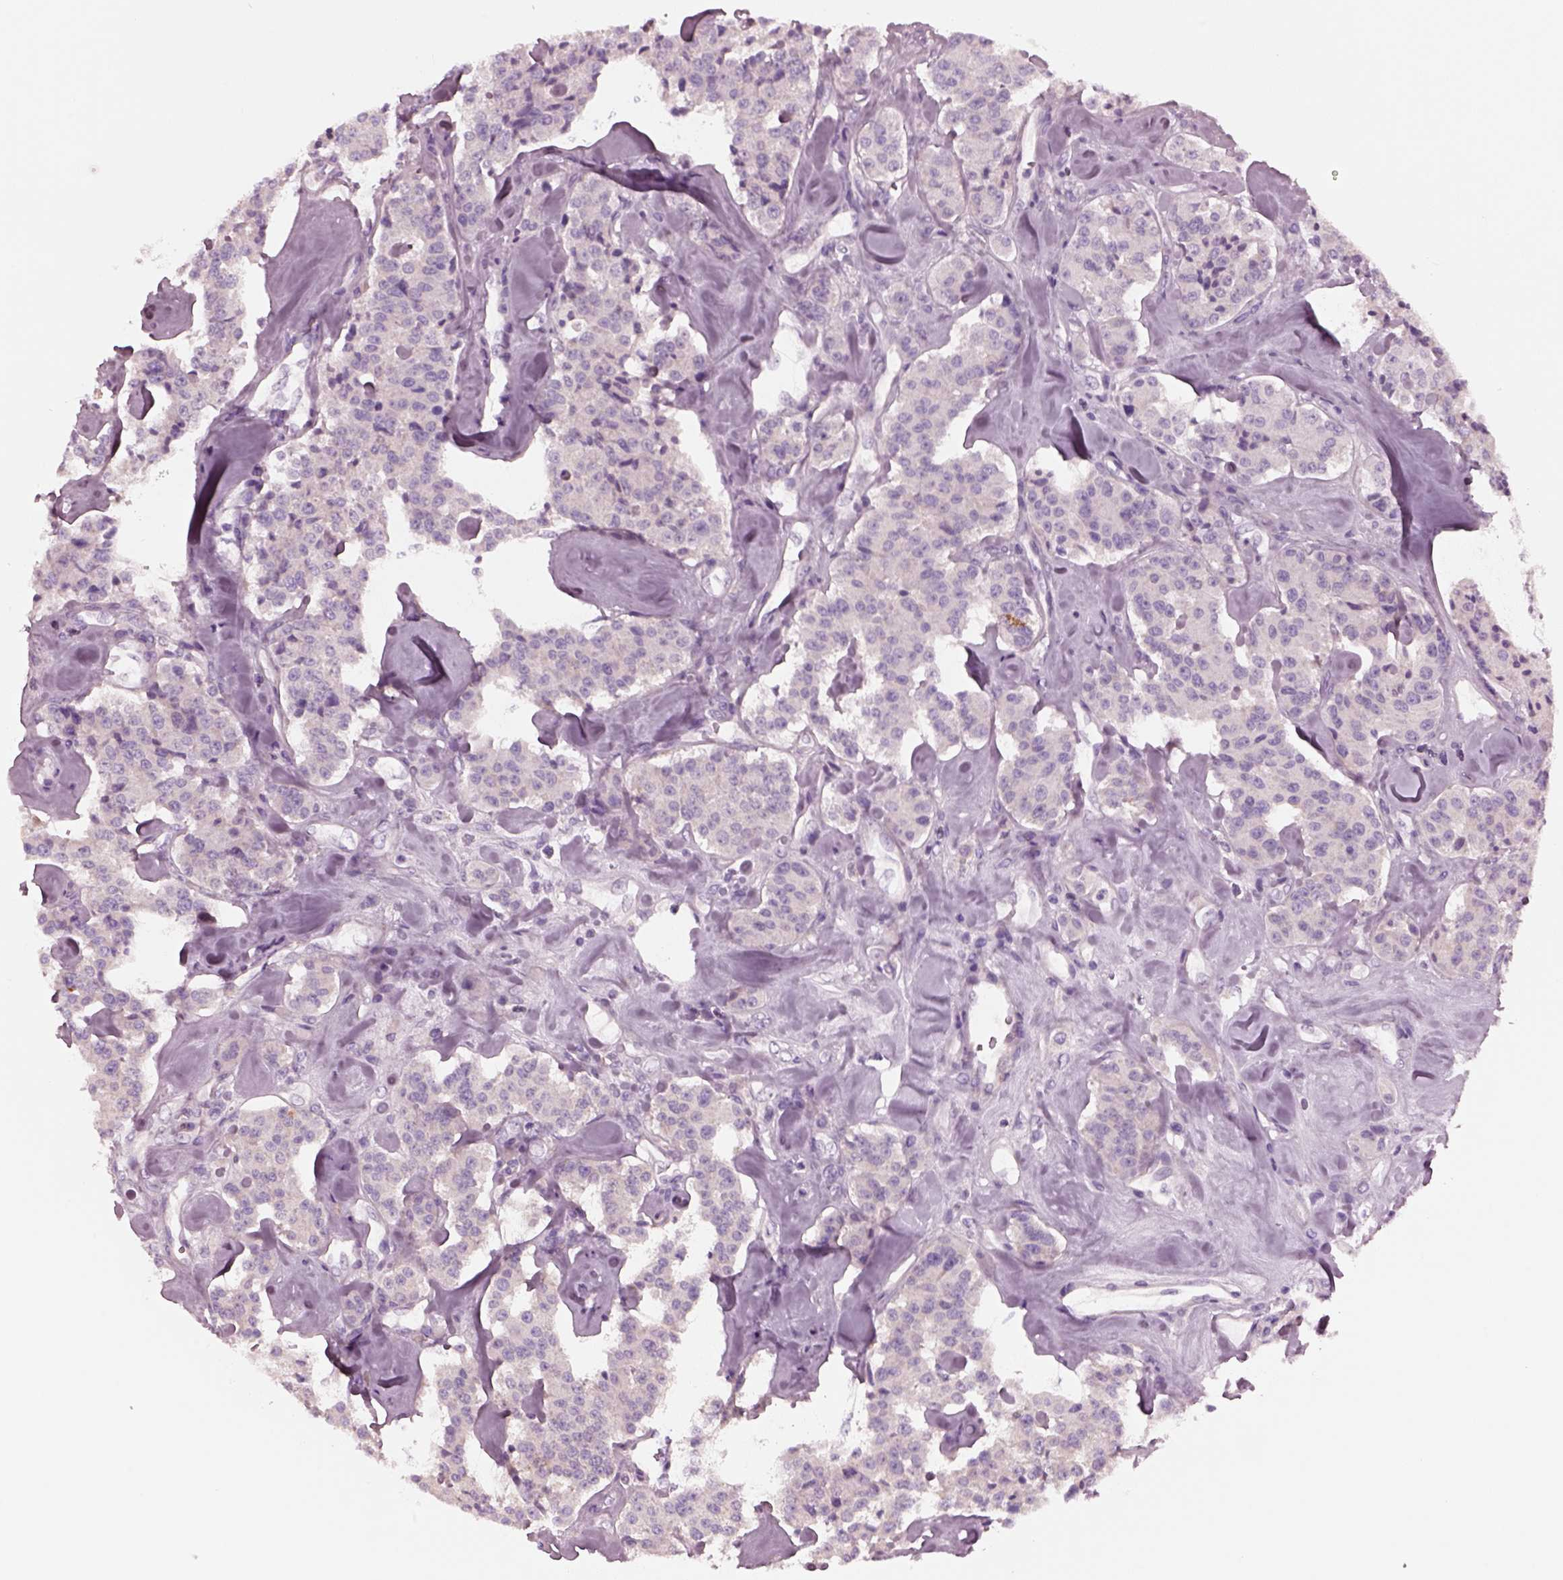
{"staining": {"intensity": "negative", "quantity": "none", "location": "none"}, "tissue": "carcinoid", "cell_type": "Tumor cells", "image_type": "cancer", "snomed": [{"axis": "morphology", "description": "Carcinoid, malignant, NOS"}, {"axis": "topography", "description": "Pancreas"}], "caption": "This is a photomicrograph of immunohistochemistry (IHC) staining of carcinoid, which shows no positivity in tumor cells.", "gene": "GDF11", "patient": {"sex": "male", "age": 41}}